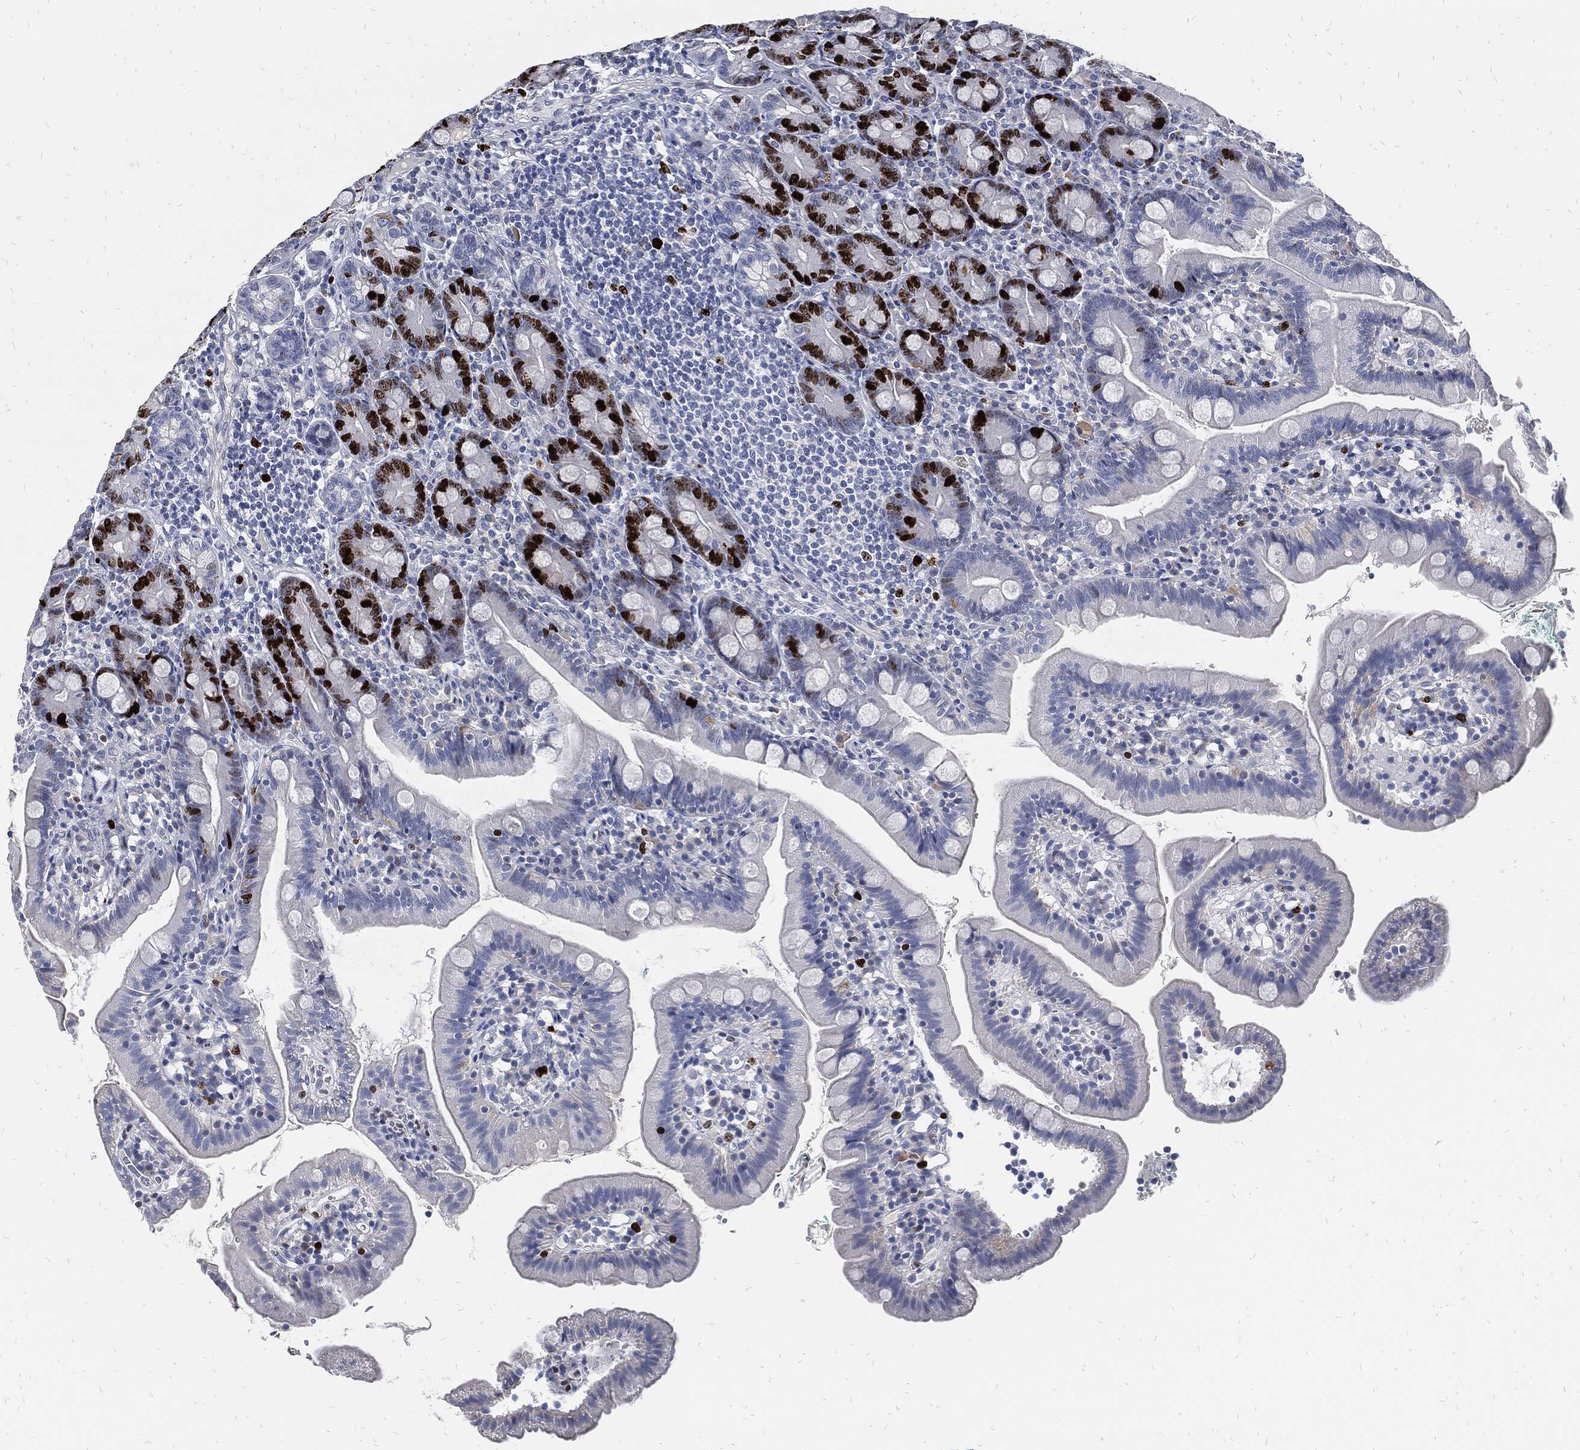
{"staining": {"intensity": "strong", "quantity": "<25%", "location": "nuclear"}, "tissue": "duodenum", "cell_type": "Glandular cells", "image_type": "normal", "snomed": [{"axis": "morphology", "description": "Normal tissue, NOS"}, {"axis": "topography", "description": "Duodenum"}], "caption": "Glandular cells exhibit medium levels of strong nuclear expression in about <25% of cells in benign human duodenum. The staining is performed using DAB (3,3'-diaminobenzidine) brown chromogen to label protein expression. The nuclei are counter-stained blue using hematoxylin.", "gene": "MKI67", "patient": {"sex": "female", "age": 67}}